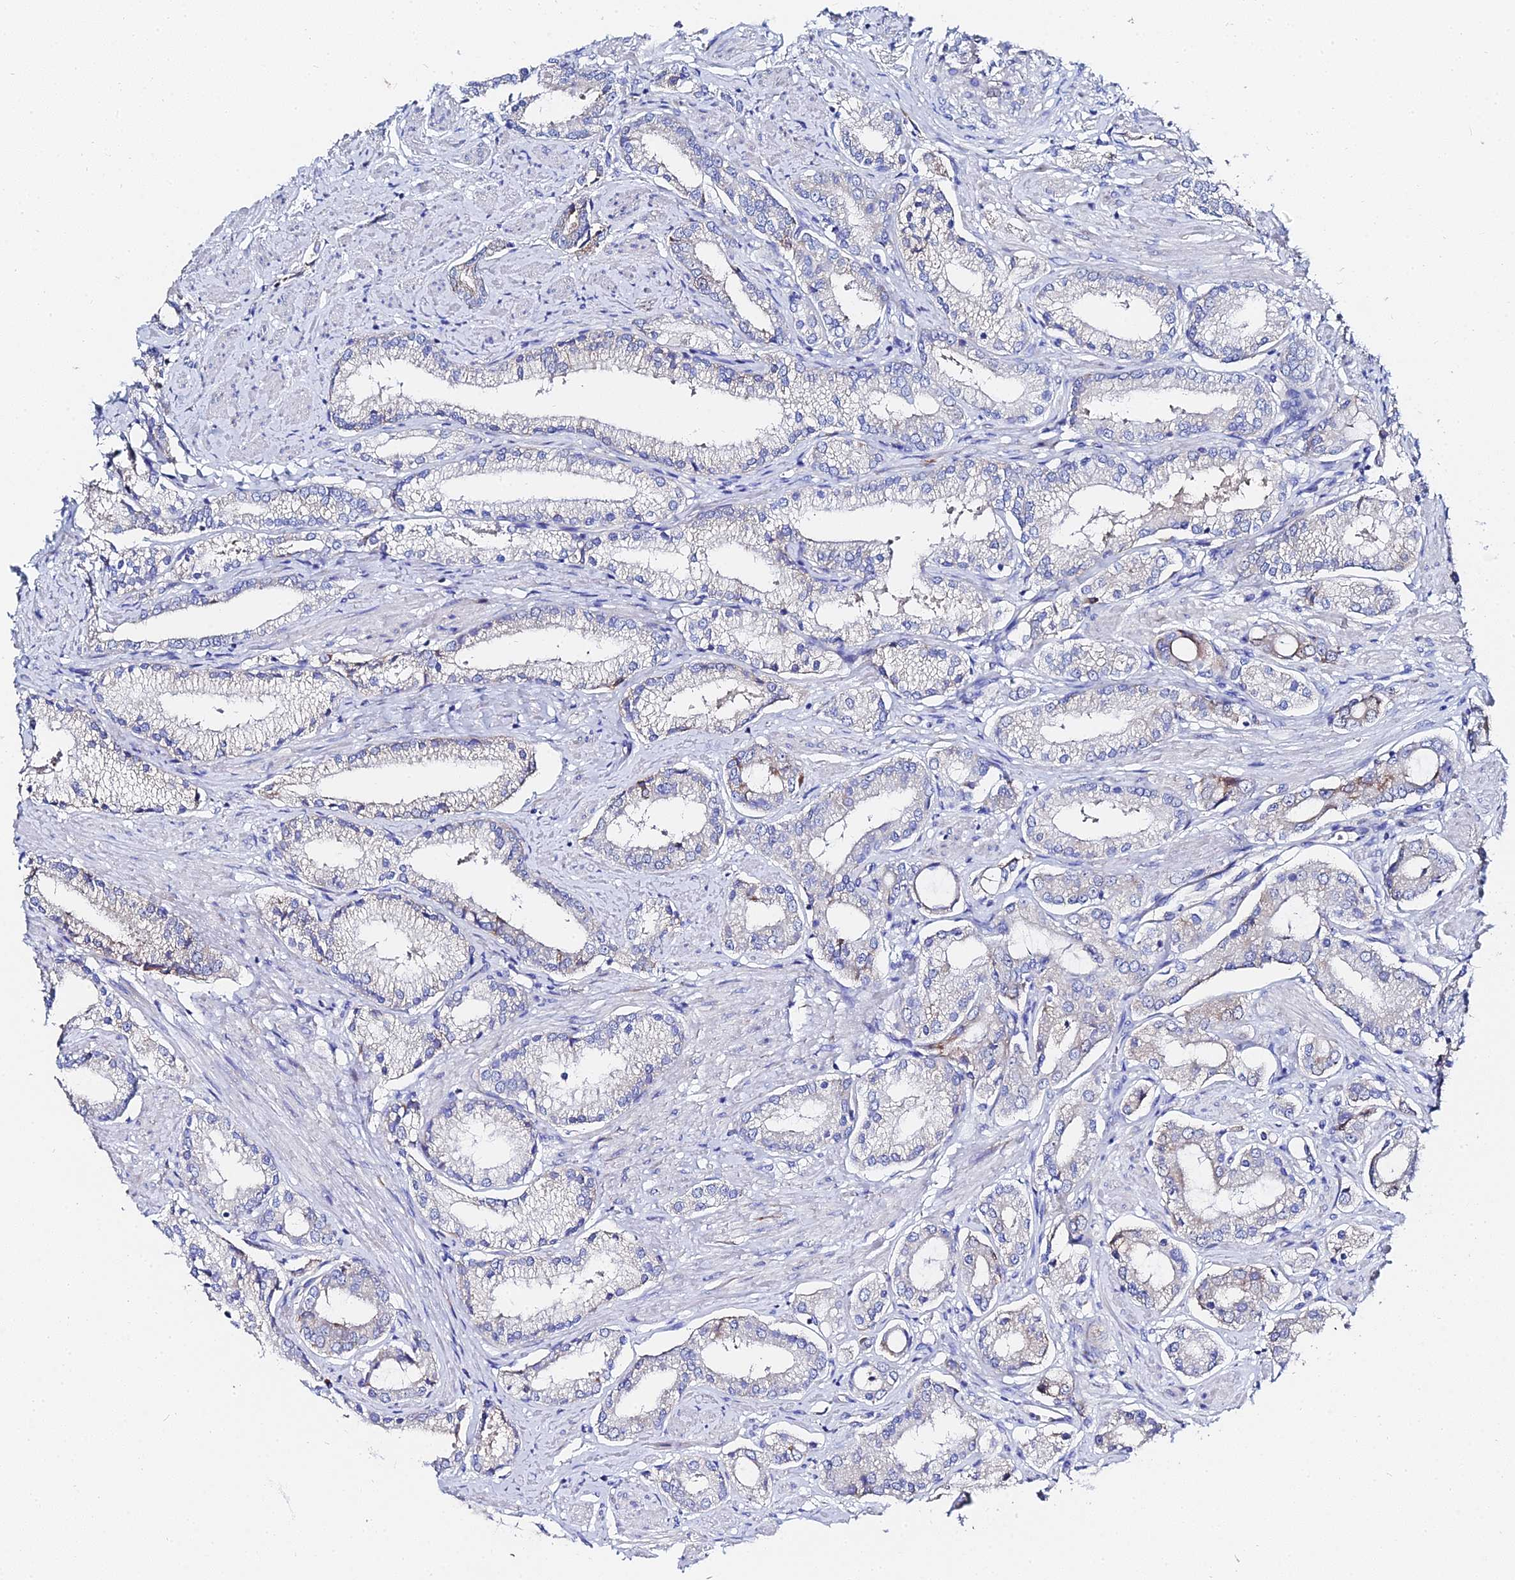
{"staining": {"intensity": "negative", "quantity": "none", "location": "none"}, "tissue": "prostate cancer", "cell_type": "Tumor cells", "image_type": "cancer", "snomed": [{"axis": "morphology", "description": "Adenocarcinoma, High grade"}, {"axis": "topography", "description": "Prostate and seminal vesicle, NOS"}], "caption": "There is no significant expression in tumor cells of adenocarcinoma (high-grade) (prostate). (Brightfield microscopy of DAB (3,3'-diaminobenzidine) immunohistochemistry at high magnification).", "gene": "PTTG1", "patient": {"sex": "male", "age": 64}}